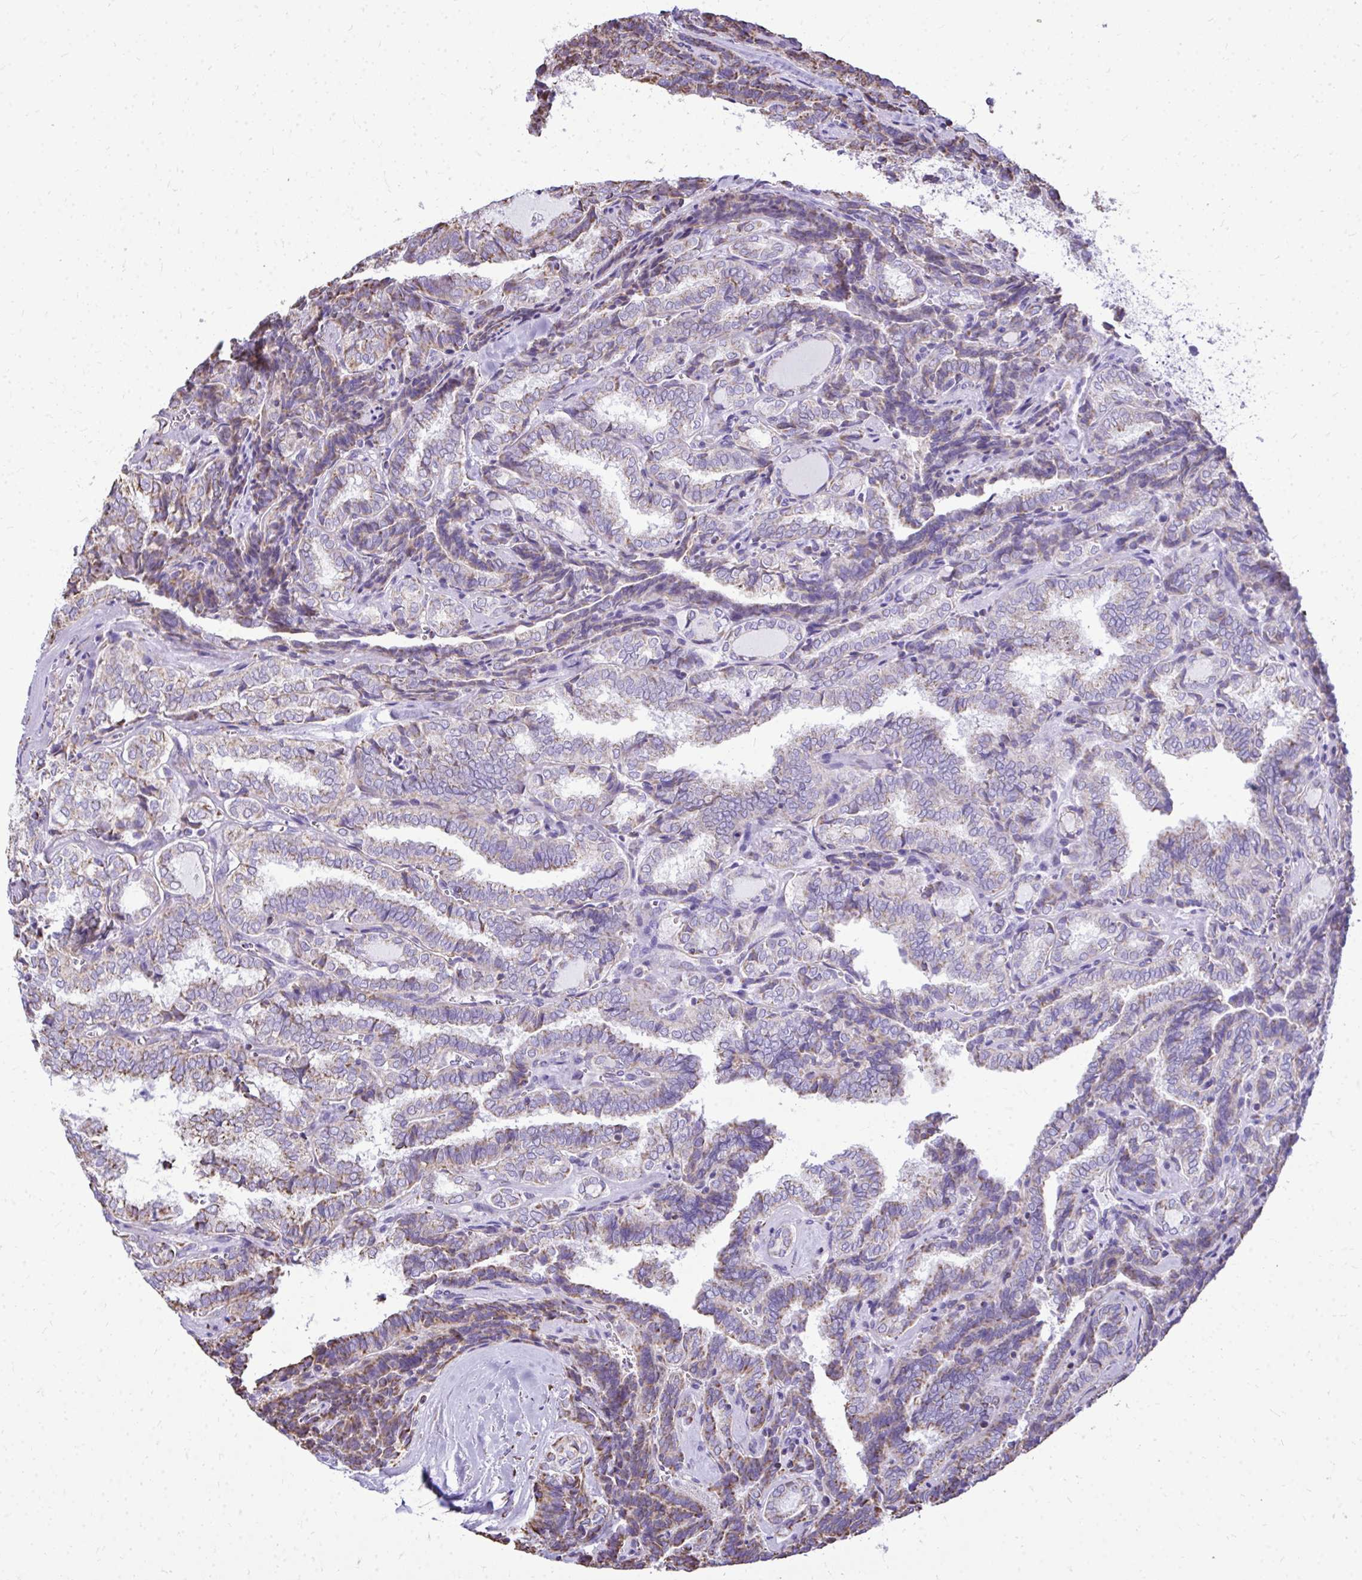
{"staining": {"intensity": "weak", "quantity": "25%-75%", "location": "cytoplasmic/membranous"}, "tissue": "thyroid cancer", "cell_type": "Tumor cells", "image_type": "cancer", "snomed": [{"axis": "morphology", "description": "Papillary adenocarcinoma, NOS"}, {"axis": "topography", "description": "Thyroid gland"}], "caption": "DAB immunohistochemical staining of human thyroid cancer exhibits weak cytoplasmic/membranous protein staining in about 25%-75% of tumor cells.", "gene": "MPZL2", "patient": {"sex": "female", "age": 30}}